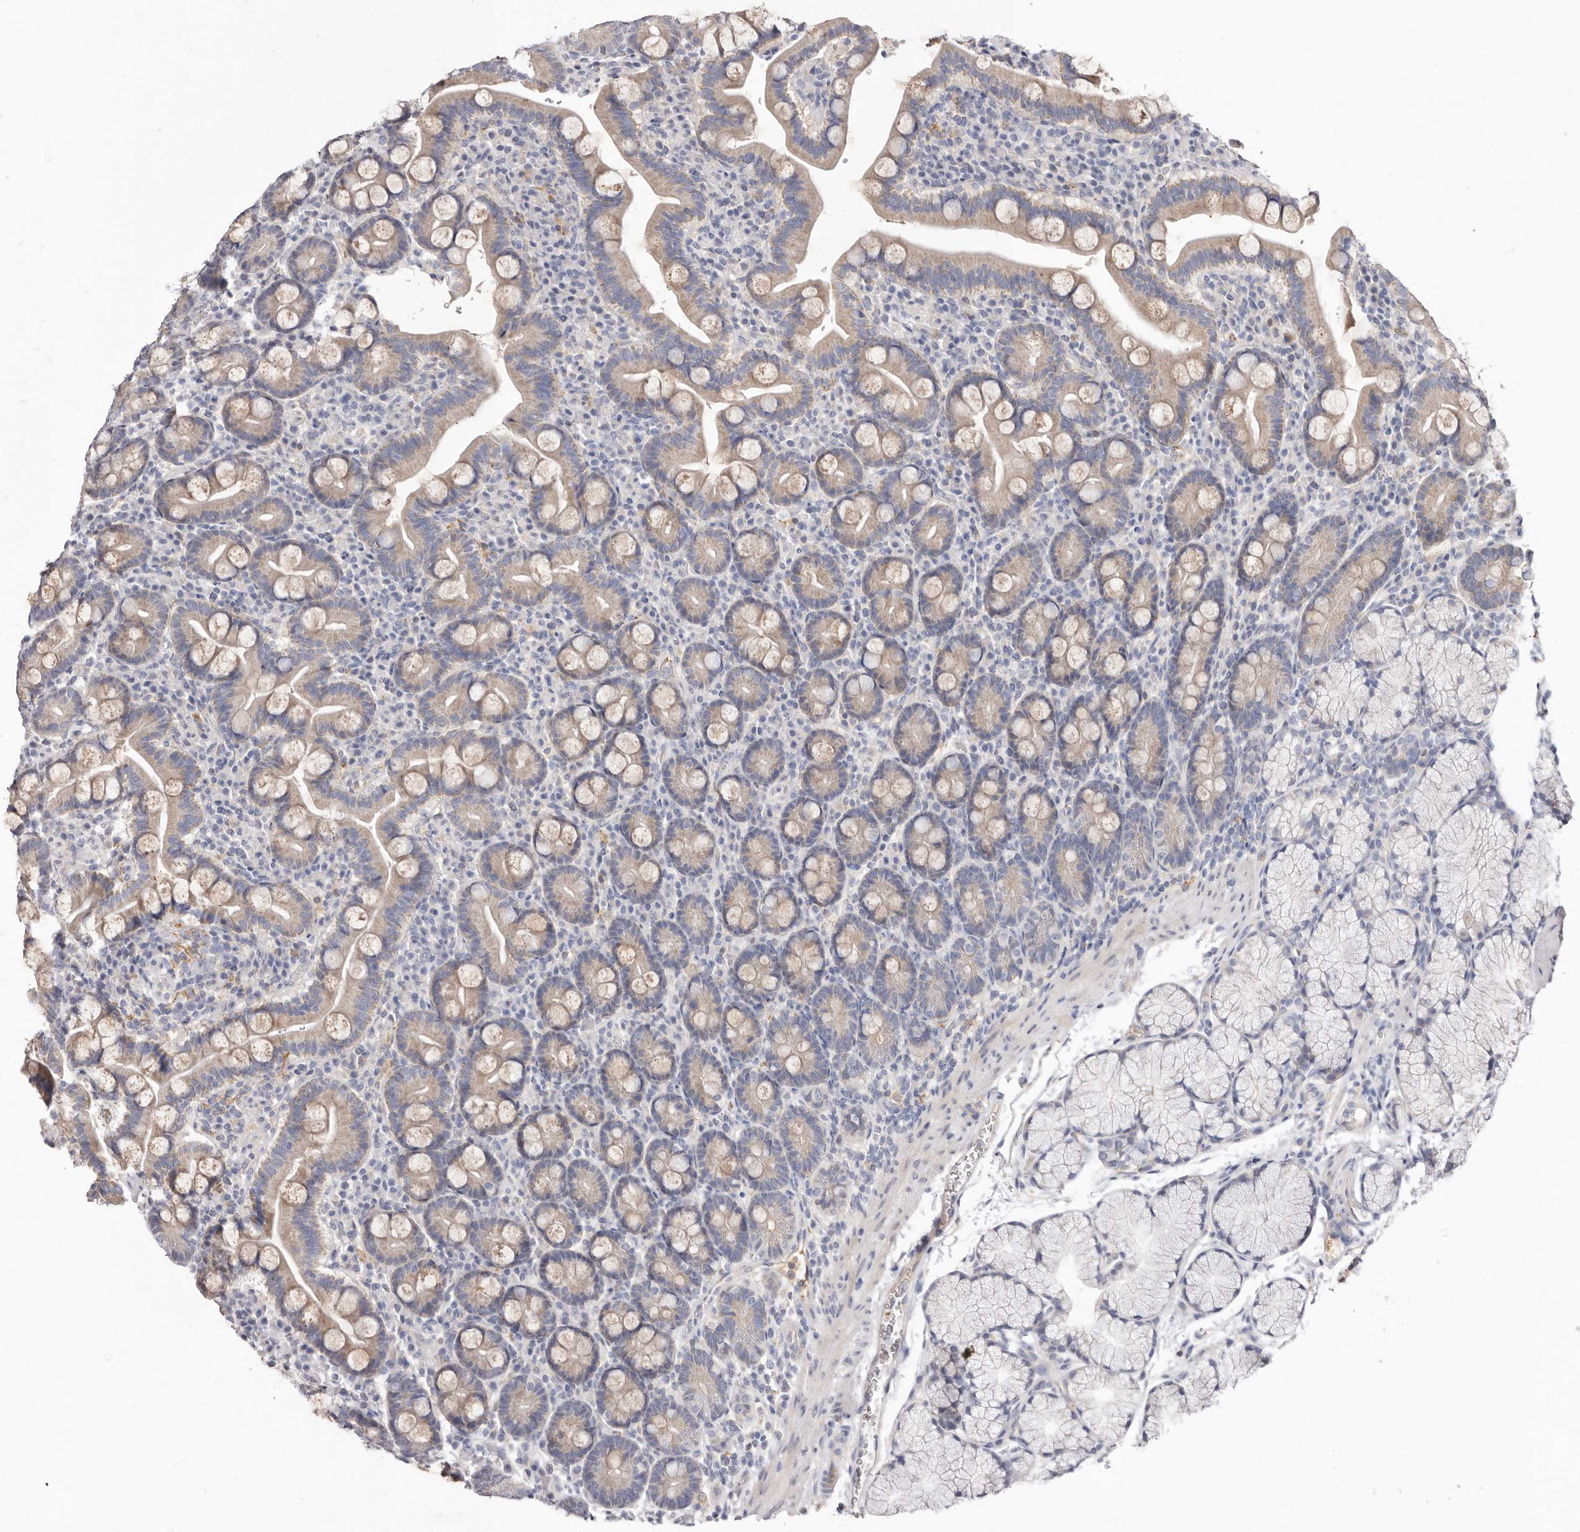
{"staining": {"intensity": "weak", "quantity": ">75%", "location": "cytoplasmic/membranous"}, "tissue": "duodenum", "cell_type": "Glandular cells", "image_type": "normal", "snomed": [{"axis": "morphology", "description": "Normal tissue, NOS"}, {"axis": "topography", "description": "Duodenum"}], "caption": "The photomicrograph exhibits staining of benign duodenum, revealing weak cytoplasmic/membranous protein expression (brown color) within glandular cells. The protein is stained brown, and the nuclei are stained in blue (DAB (3,3'-diaminobenzidine) IHC with brightfield microscopy, high magnification).", "gene": "LMLN", "patient": {"sex": "male", "age": 35}}